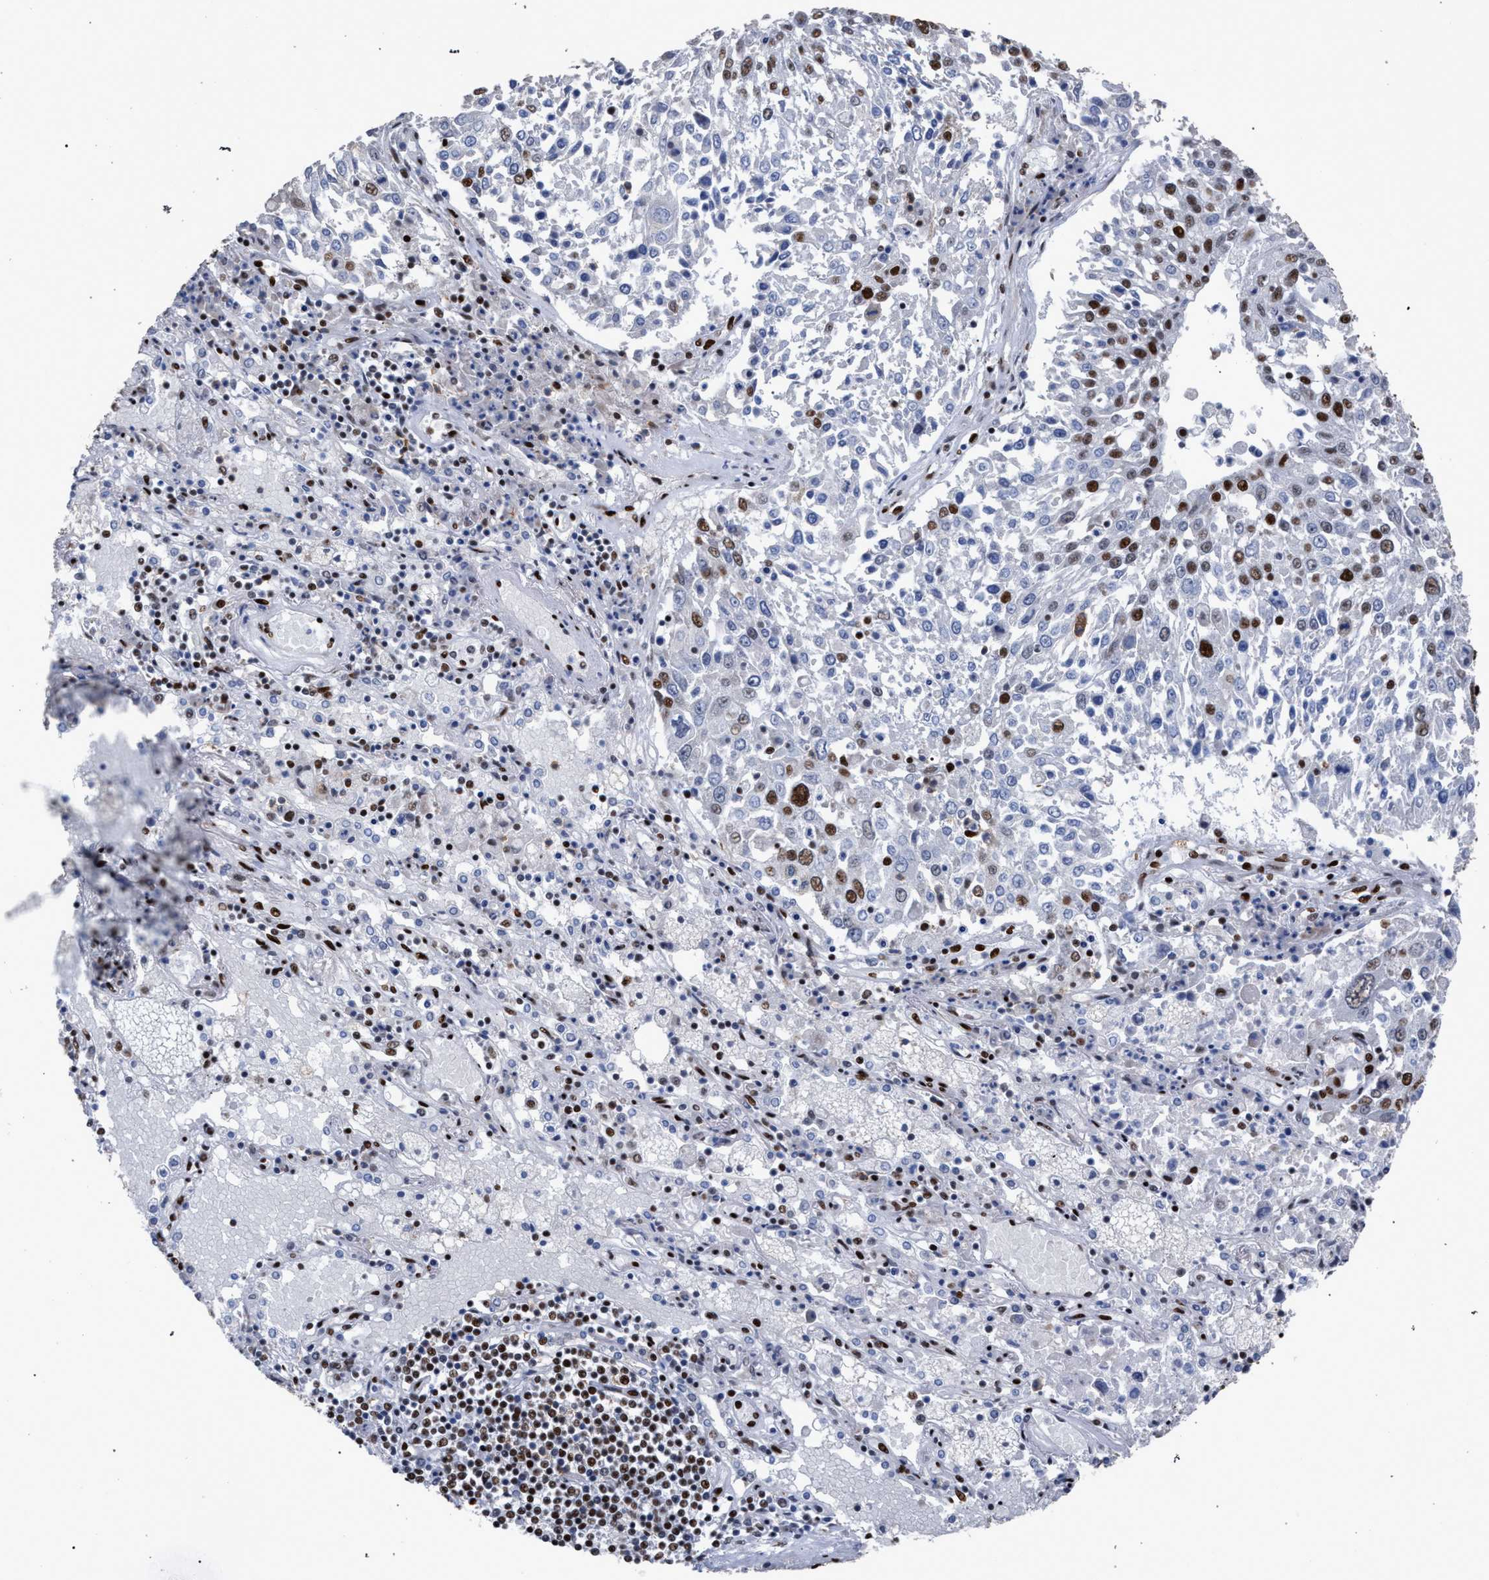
{"staining": {"intensity": "moderate", "quantity": "<25%", "location": "nuclear"}, "tissue": "lung cancer", "cell_type": "Tumor cells", "image_type": "cancer", "snomed": [{"axis": "morphology", "description": "Squamous cell carcinoma, NOS"}, {"axis": "topography", "description": "Lung"}], "caption": "A low amount of moderate nuclear staining is identified in about <25% of tumor cells in lung cancer tissue.", "gene": "TP53BP1", "patient": {"sex": "male", "age": 65}}